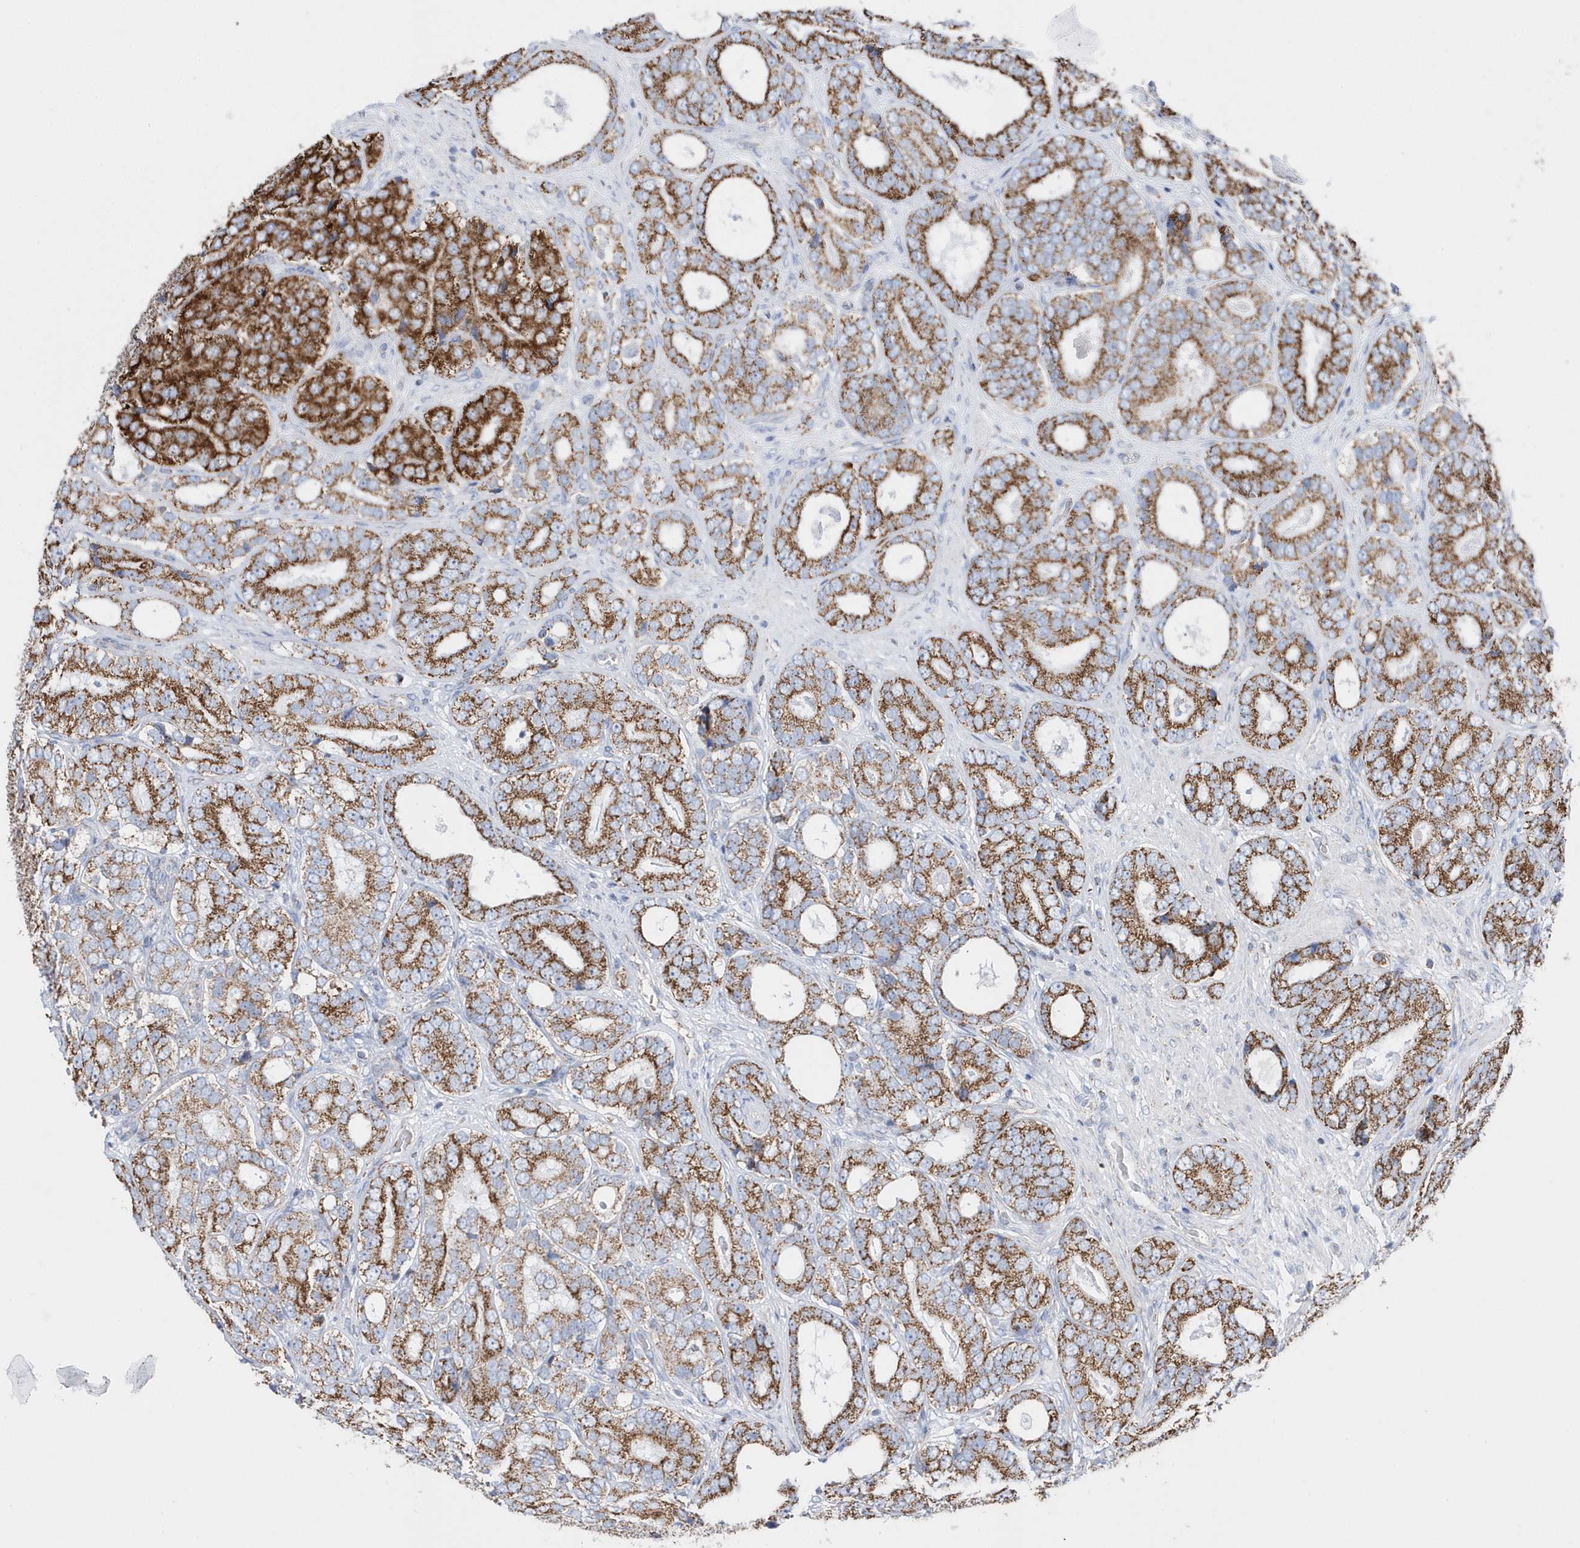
{"staining": {"intensity": "moderate", "quantity": ">75%", "location": "cytoplasmic/membranous"}, "tissue": "prostate cancer", "cell_type": "Tumor cells", "image_type": "cancer", "snomed": [{"axis": "morphology", "description": "Adenocarcinoma, High grade"}, {"axis": "topography", "description": "Prostate"}], "caption": "Immunohistochemical staining of prostate high-grade adenocarcinoma exhibits medium levels of moderate cytoplasmic/membranous staining in approximately >75% of tumor cells.", "gene": "TMCO6", "patient": {"sex": "male", "age": 56}}